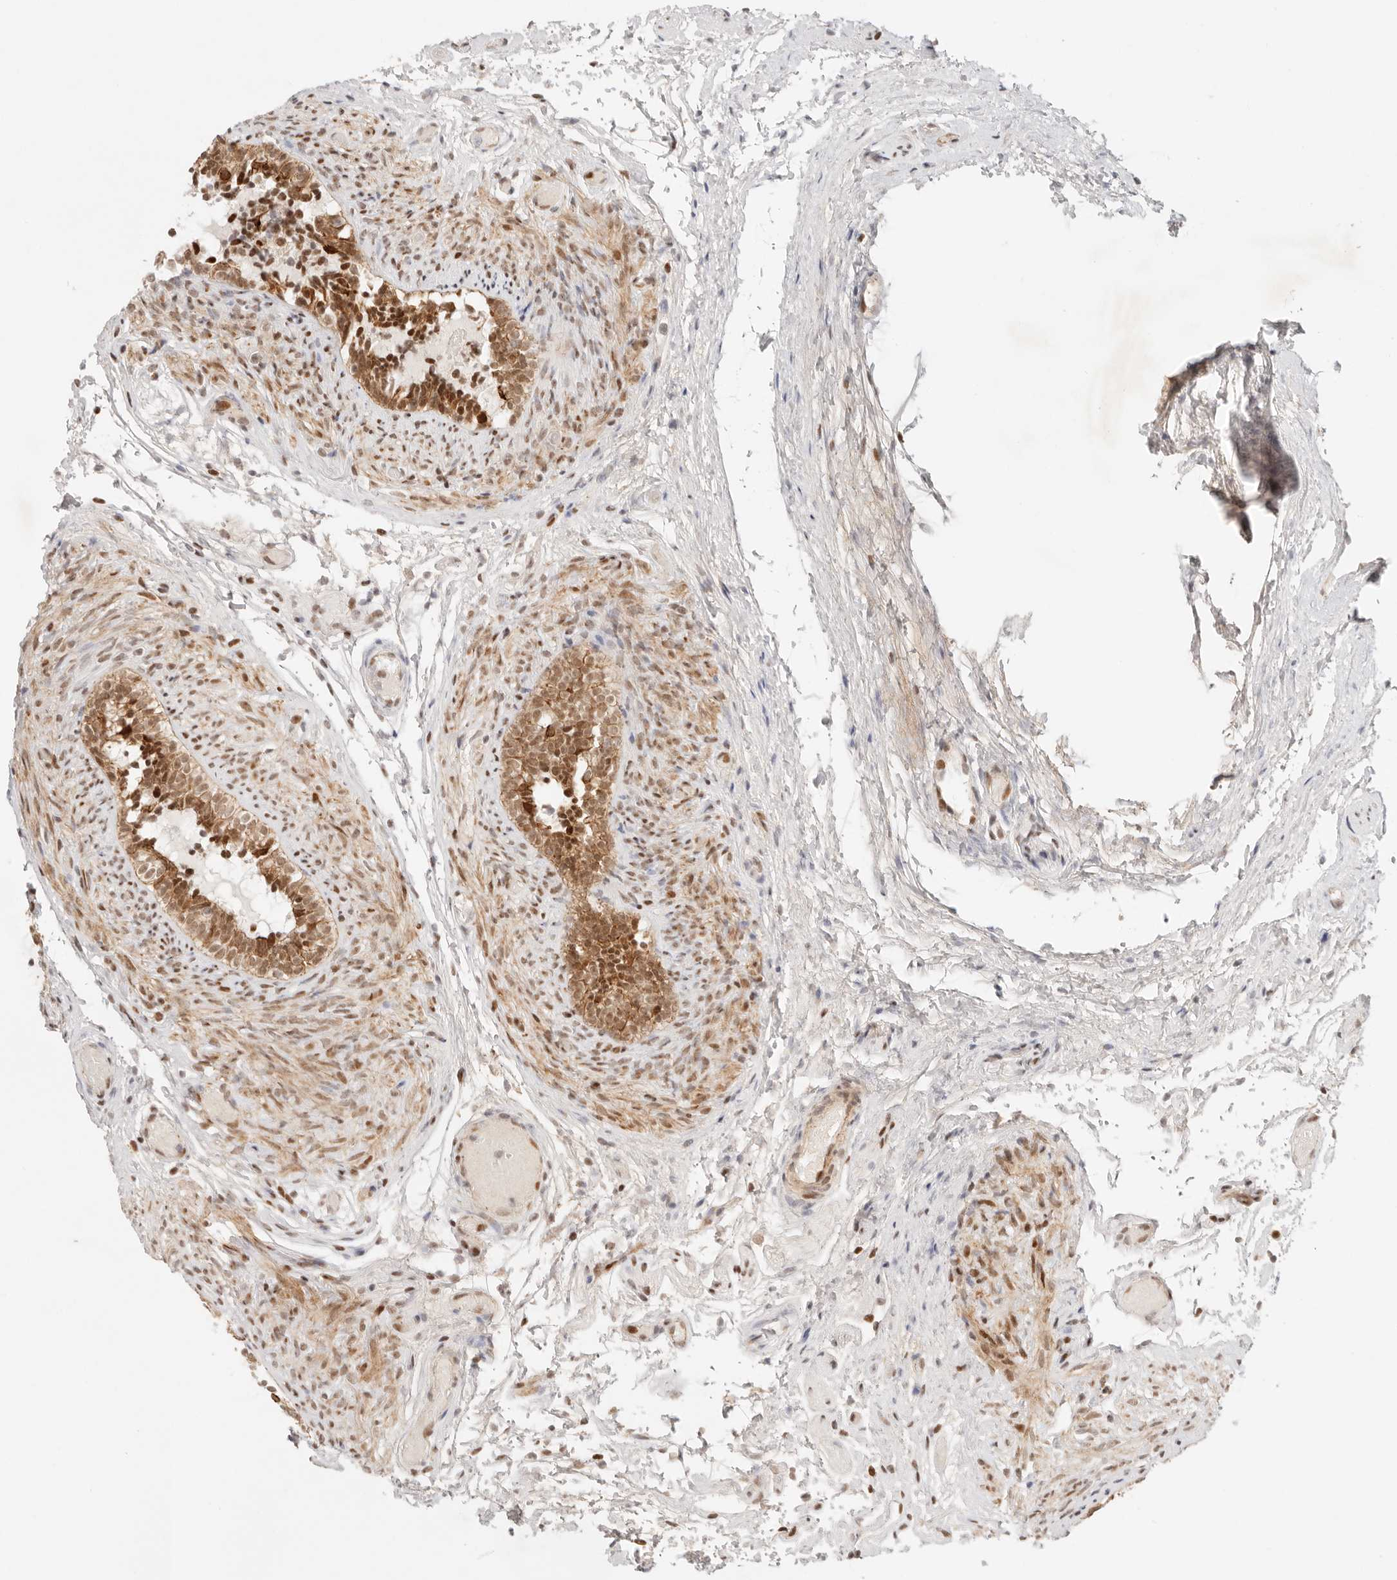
{"staining": {"intensity": "moderate", "quantity": ">75%", "location": "nuclear"}, "tissue": "epididymis", "cell_type": "Glandular cells", "image_type": "normal", "snomed": [{"axis": "morphology", "description": "Normal tissue, NOS"}, {"axis": "topography", "description": "Epididymis"}], "caption": "Immunohistochemical staining of benign human epididymis reveals medium levels of moderate nuclear expression in about >75% of glandular cells.", "gene": "HOXC5", "patient": {"sex": "male", "age": 5}}